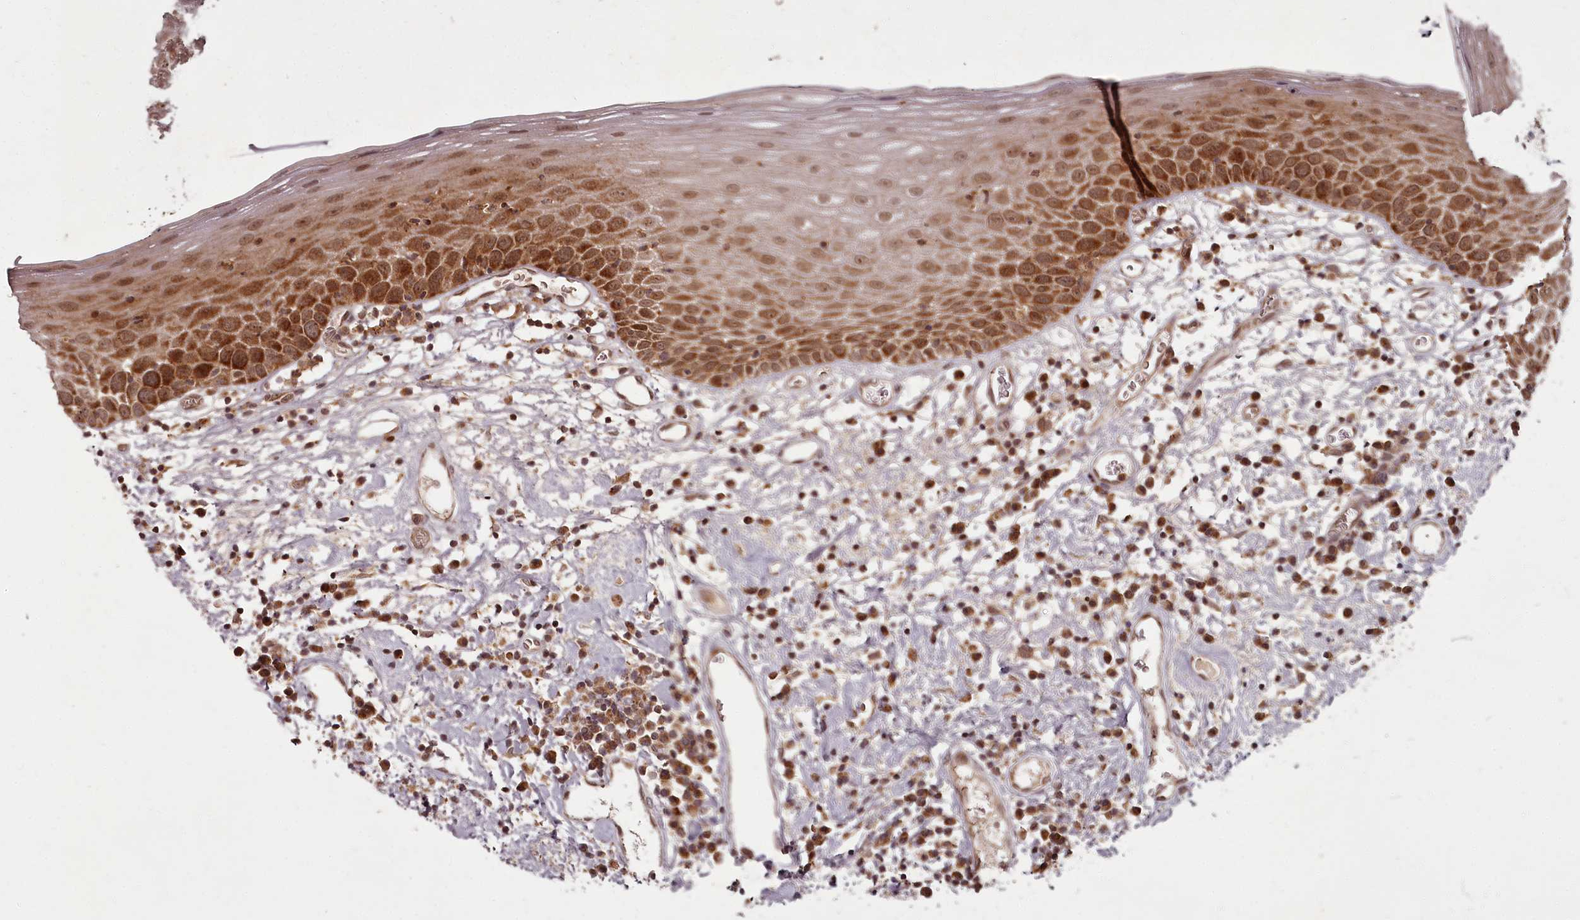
{"staining": {"intensity": "strong", "quantity": ">75%", "location": "cytoplasmic/membranous"}, "tissue": "oral mucosa", "cell_type": "Squamous epithelial cells", "image_type": "normal", "snomed": [{"axis": "morphology", "description": "Normal tissue, NOS"}, {"axis": "topography", "description": "Oral tissue"}], "caption": "This is a histology image of immunohistochemistry (IHC) staining of benign oral mucosa, which shows strong expression in the cytoplasmic/membranous of squamous epithelial cells.", "gene": "PCBP2", "patient": {"sex": "male", "age": 74}}